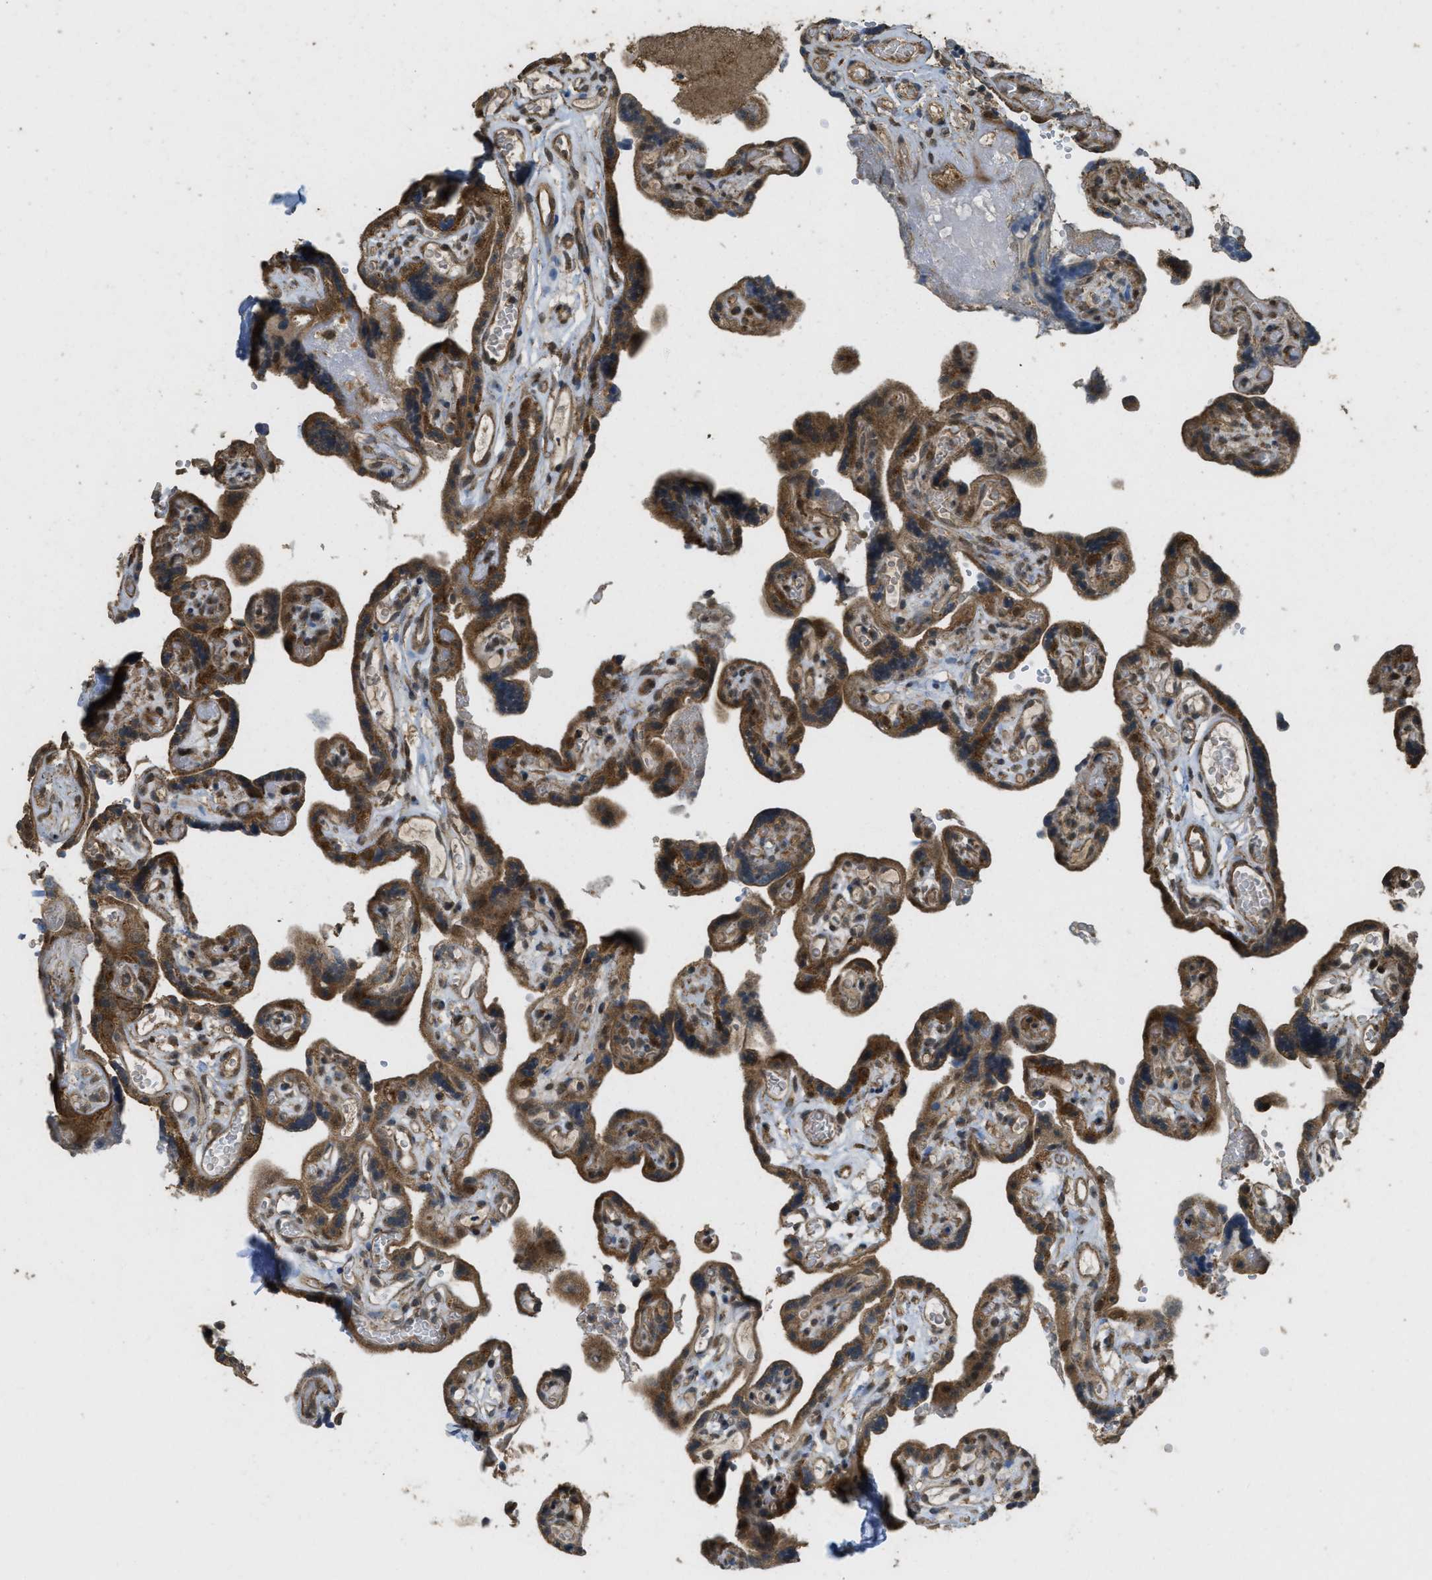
{"staining": {"intensity": "strong", "quantity": ">75%", "location": "cytoplasmic/membranous"}, "tissue": "placenta", "cell_type": "Decidual cells", "image_type": "normal", "snomed": [{"axis": "morphology", "description": "Normal tissue, NOS"}, {"axis": "topography", "description": "Placenta"}], "caption": "Protein staining of benign placenta displays strong cytoplasmic/membranous staining in about >75% of decidual cells. The staining was performed using DAB (3,3'-diaminobenzidine), with brown indicating positive protein expression. Nuclei are stained blue with hematoxylin.", "gene": "CTPS1", "patient": {"sex": "female", "age": 30}}